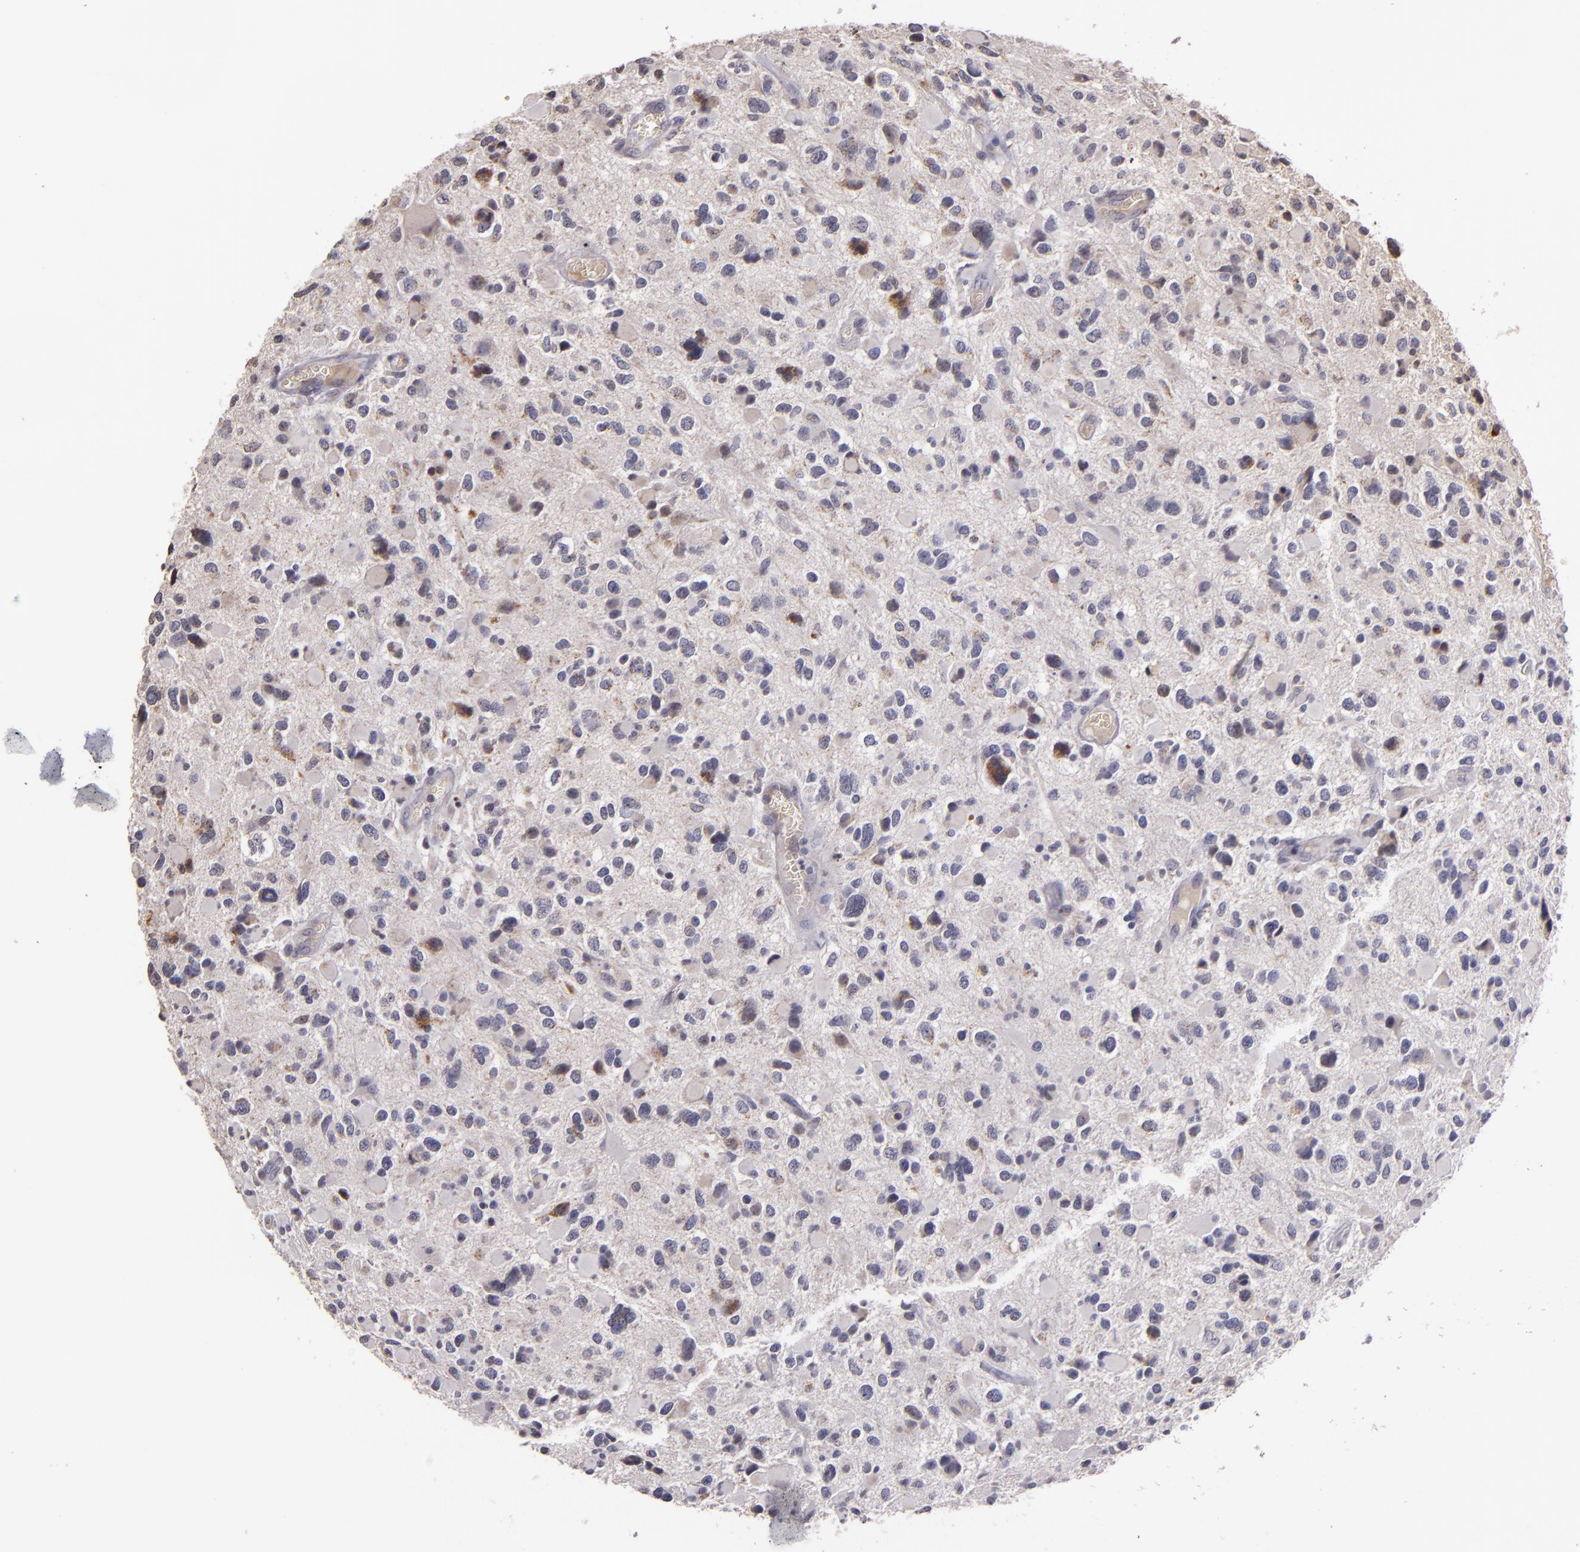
{"staining": {"intensity": "weak", "quantity": "<25%", "location": "cytoplasmic/membranous"}, "tissue": "glioma", "cell_type": "Tumor cells", "image_type": "cancer", "snomed": [{"axis": "morphology", "description": "Glioma, malignant, High grade"}, {"axis": "topography", "description": "Brain"}], "caption": "The micrograph shows no significant staining in tumor cells of glioma.", "gene": "ABL1", "patient": {"sex": "female", "age": 37}}